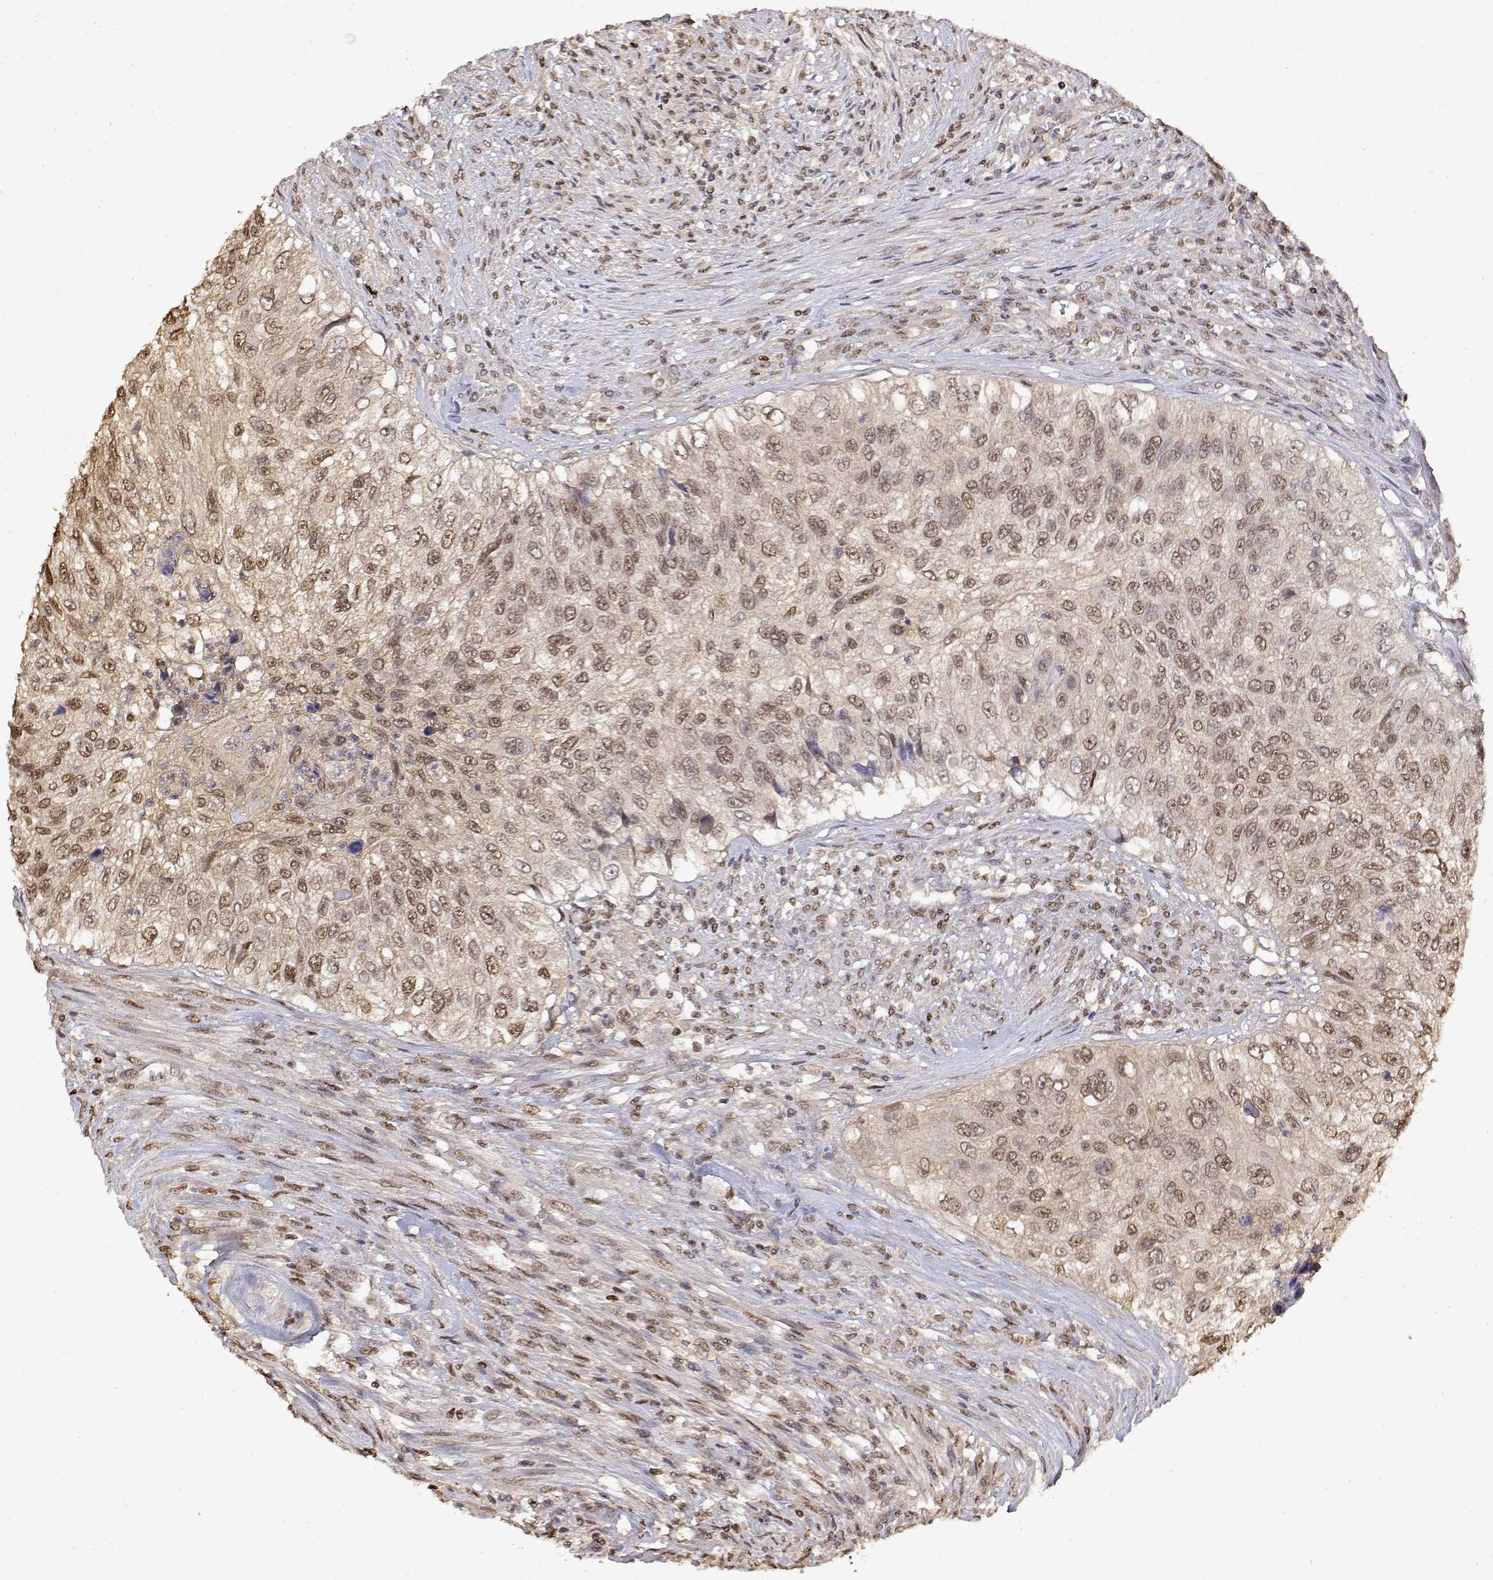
{"staining": {"intensity": "moderate", "quantity": ">75%", "location": "nuclear"}, "tissue": "urothelial cancer", "cell_type": "Tumor cells", "image_type": "cancer", "snomed": [{"axis": "morphology", "description": "Urothelial carcinoma, High grade"}, {"axis": "topography", "description": "Urinary bladder"}], "caption": "Immunohistochemistry photomicrograph of neoplastic tissue: human high-grade urothelial carcinoma stained using immunohistochemistry demonstrates medium levels of moderate protein expression localized specifically in the nuclear of tumor cells, appearing as a nuclear brown color.", "gene": "TPI1", "patient": {"sex": "female", "age": 60}}